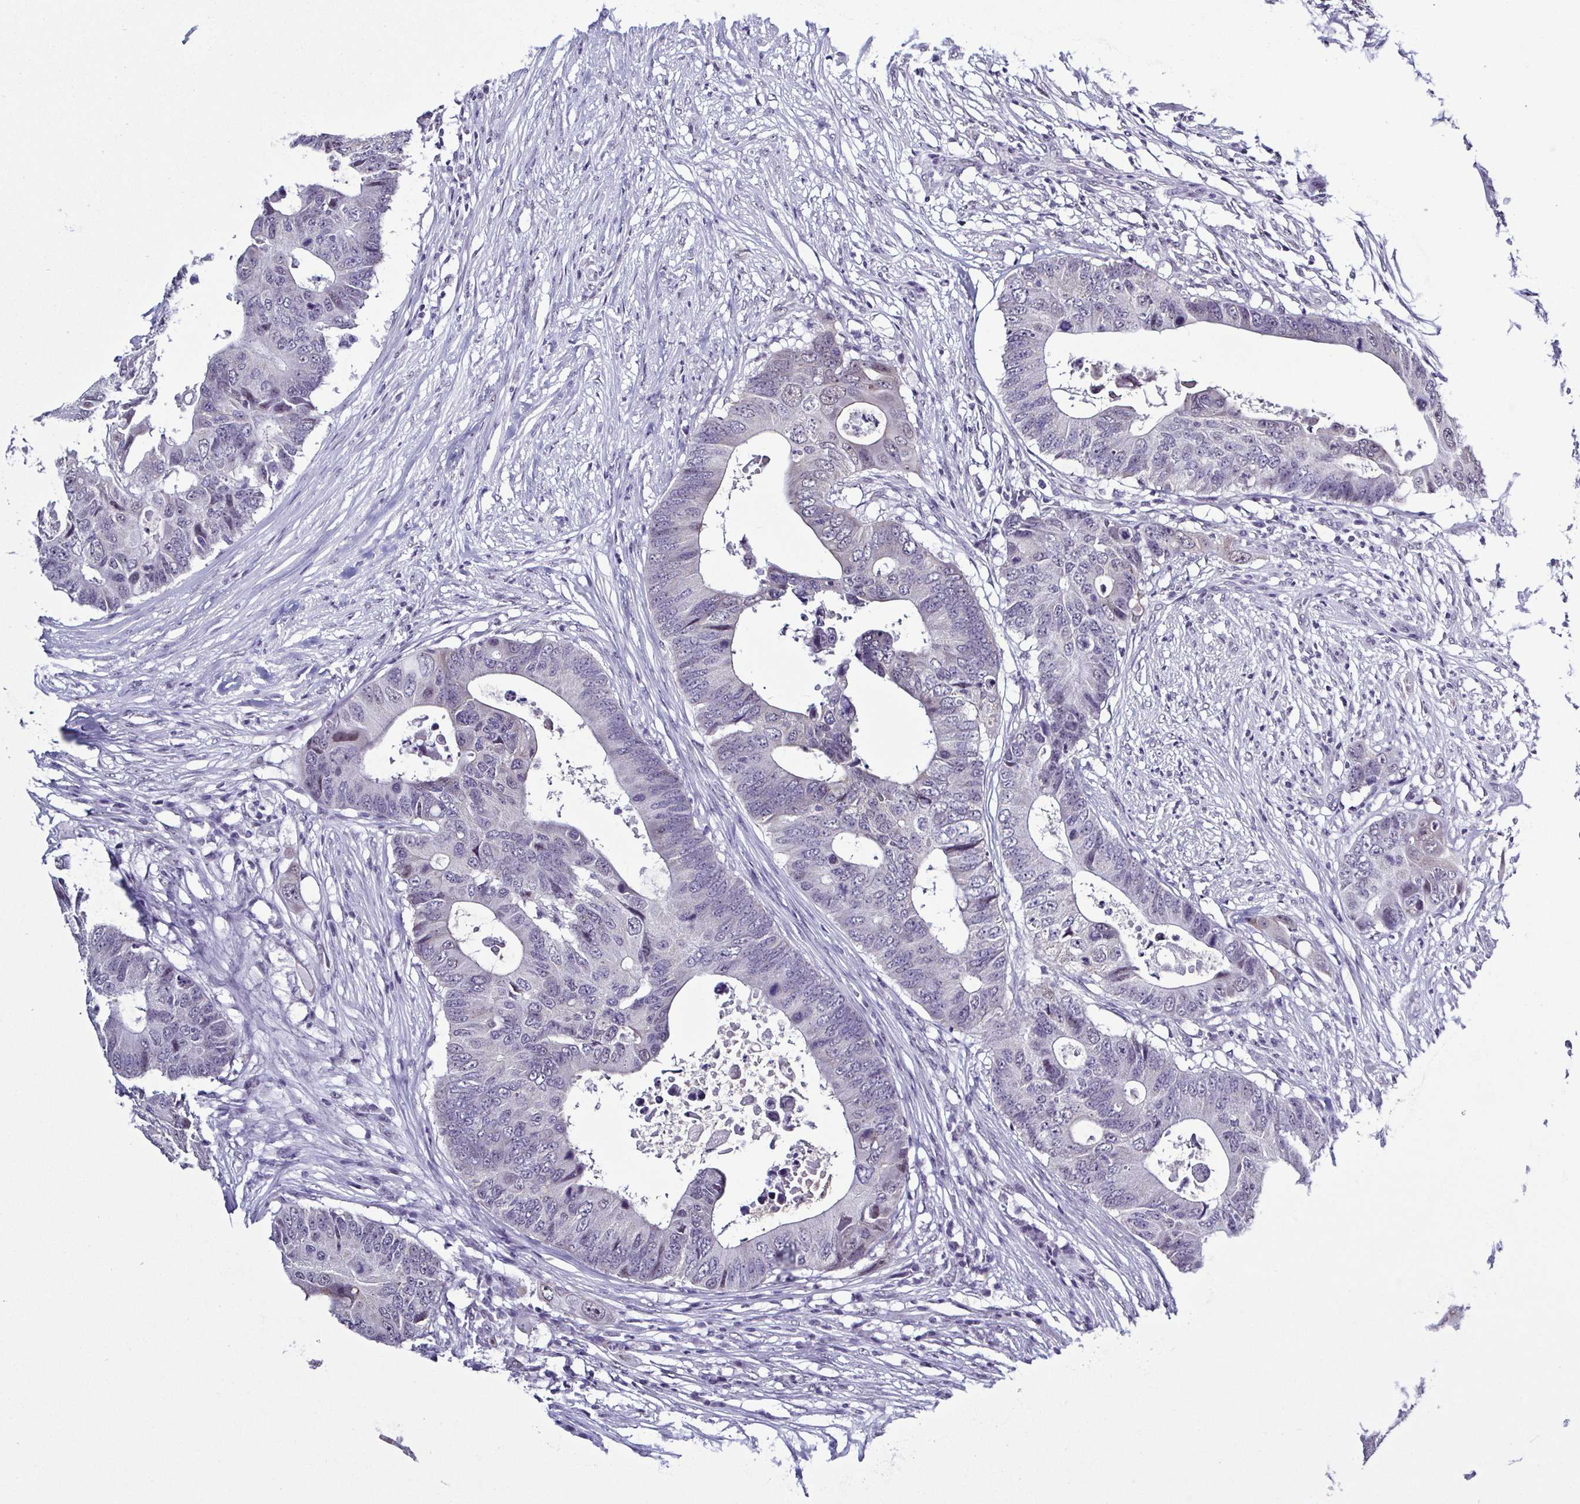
{"staining": {"intensity": "negative", "quantity": "none", "location": "none"}, "tissue": "colorectal cancer", "cell_type": "Tumor cells", "image_type": "cancer", "snomed": [{"axis": "morphology", "description": "Adenocarcinoma, NOS"}, {"axis": "topography", "description": "Colon"}], "caption": "Colorectal adenocarcinoma was stained to show a protein in brown. There is no significant positivity in tumor cells. The staining is performed using DAB (3,3'-diaminobenzidine) brown chromogen with nuclei counter-stained in using hematoxylin.", "gene": "TMEM92", "patient": {"sex": "male", "age": 71}}